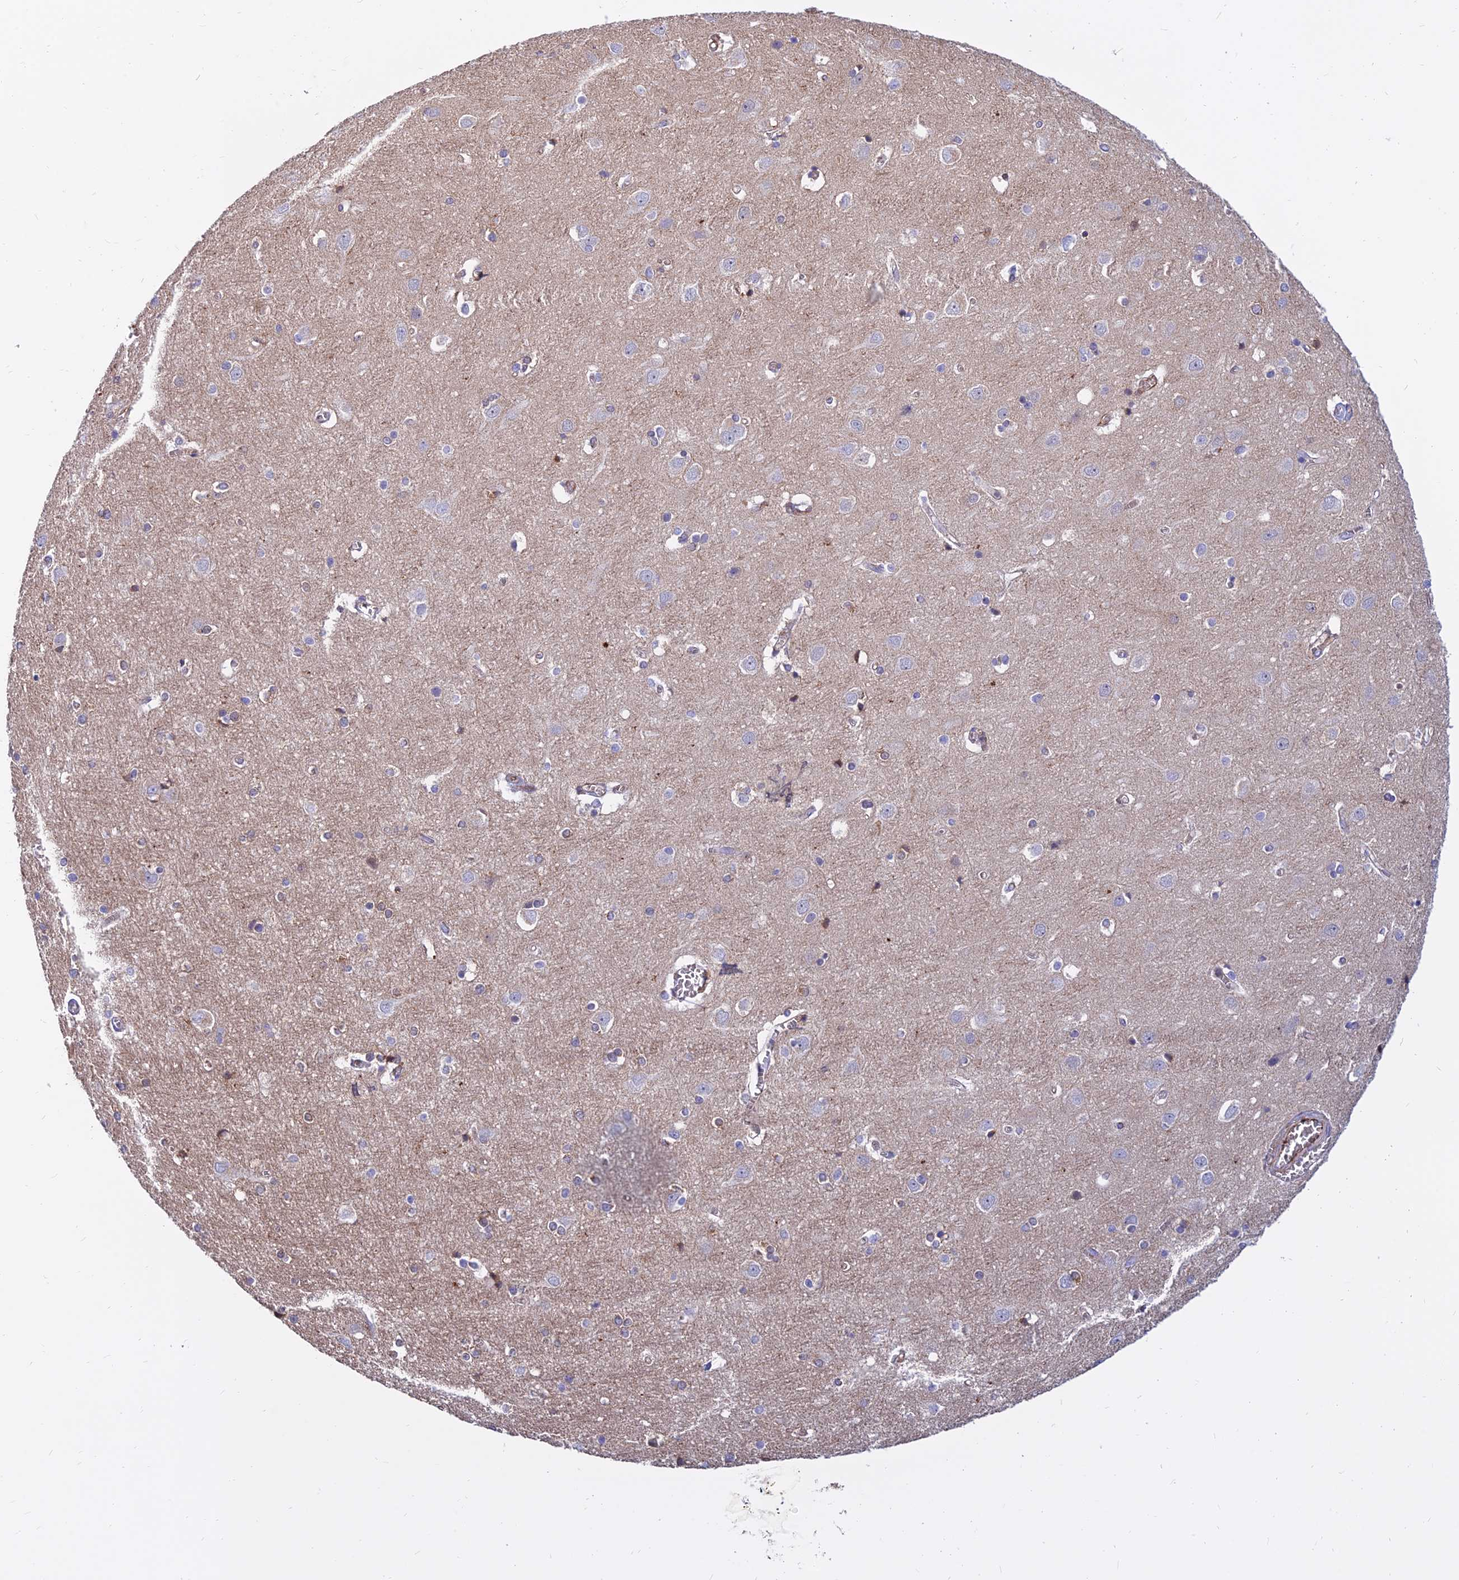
{"staining": {"intensity": "moderate", "quantity": "25%-75%", "location": "cytoplasmic/membranous"}, "tissue": "cerebral cortex", "cell_type": "Endothelial cells", "image_type": "normal", "snomed": [{"axis": "morphology", "description": "Normal tissue, NOS"}, {"axis": "topography", "description": "Cerebral cortex"}], "caption": "Protein expression analysis of unremarkable human cerebral cortex reveals moderate cytoplasmic/membranous positivity in about 25%-75% of endothelial cells.", "gene": "CDK18", "patient": {"sex": "male", "age": 54}}